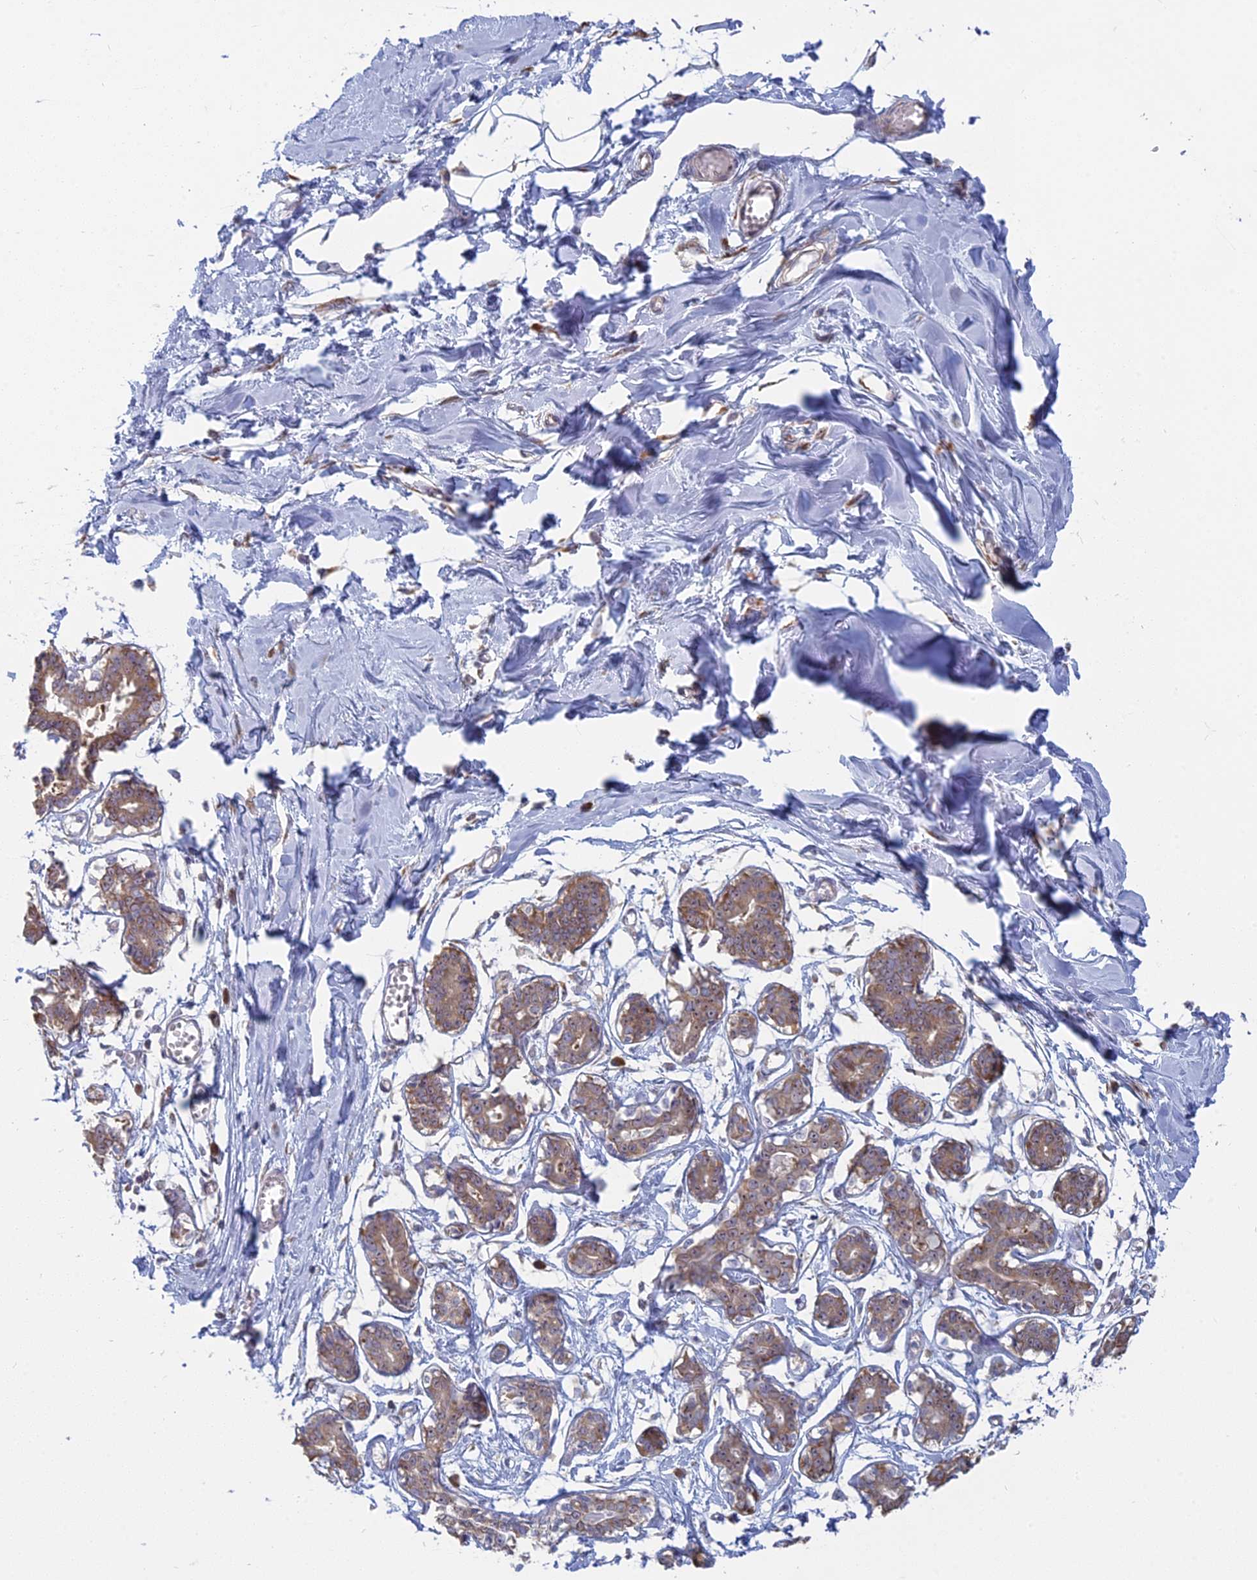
{"staining": {"intensity": "negative", "quantity": "none", "location": "none"}, "tissue": "breast", "cell_type": "Adipocytes", "image_type": "normal", "snomed": [{"axis": "morphology", "description": "Normal tissue, NOS"}, {"axis": "topography", "description": "Breast"}], "caption": "Photomicrograph shows no protein expression in adipocytes of unremarkable breast.", "gene": "RPS19BP1", "patient": {"sex": "female", "age": 27}}